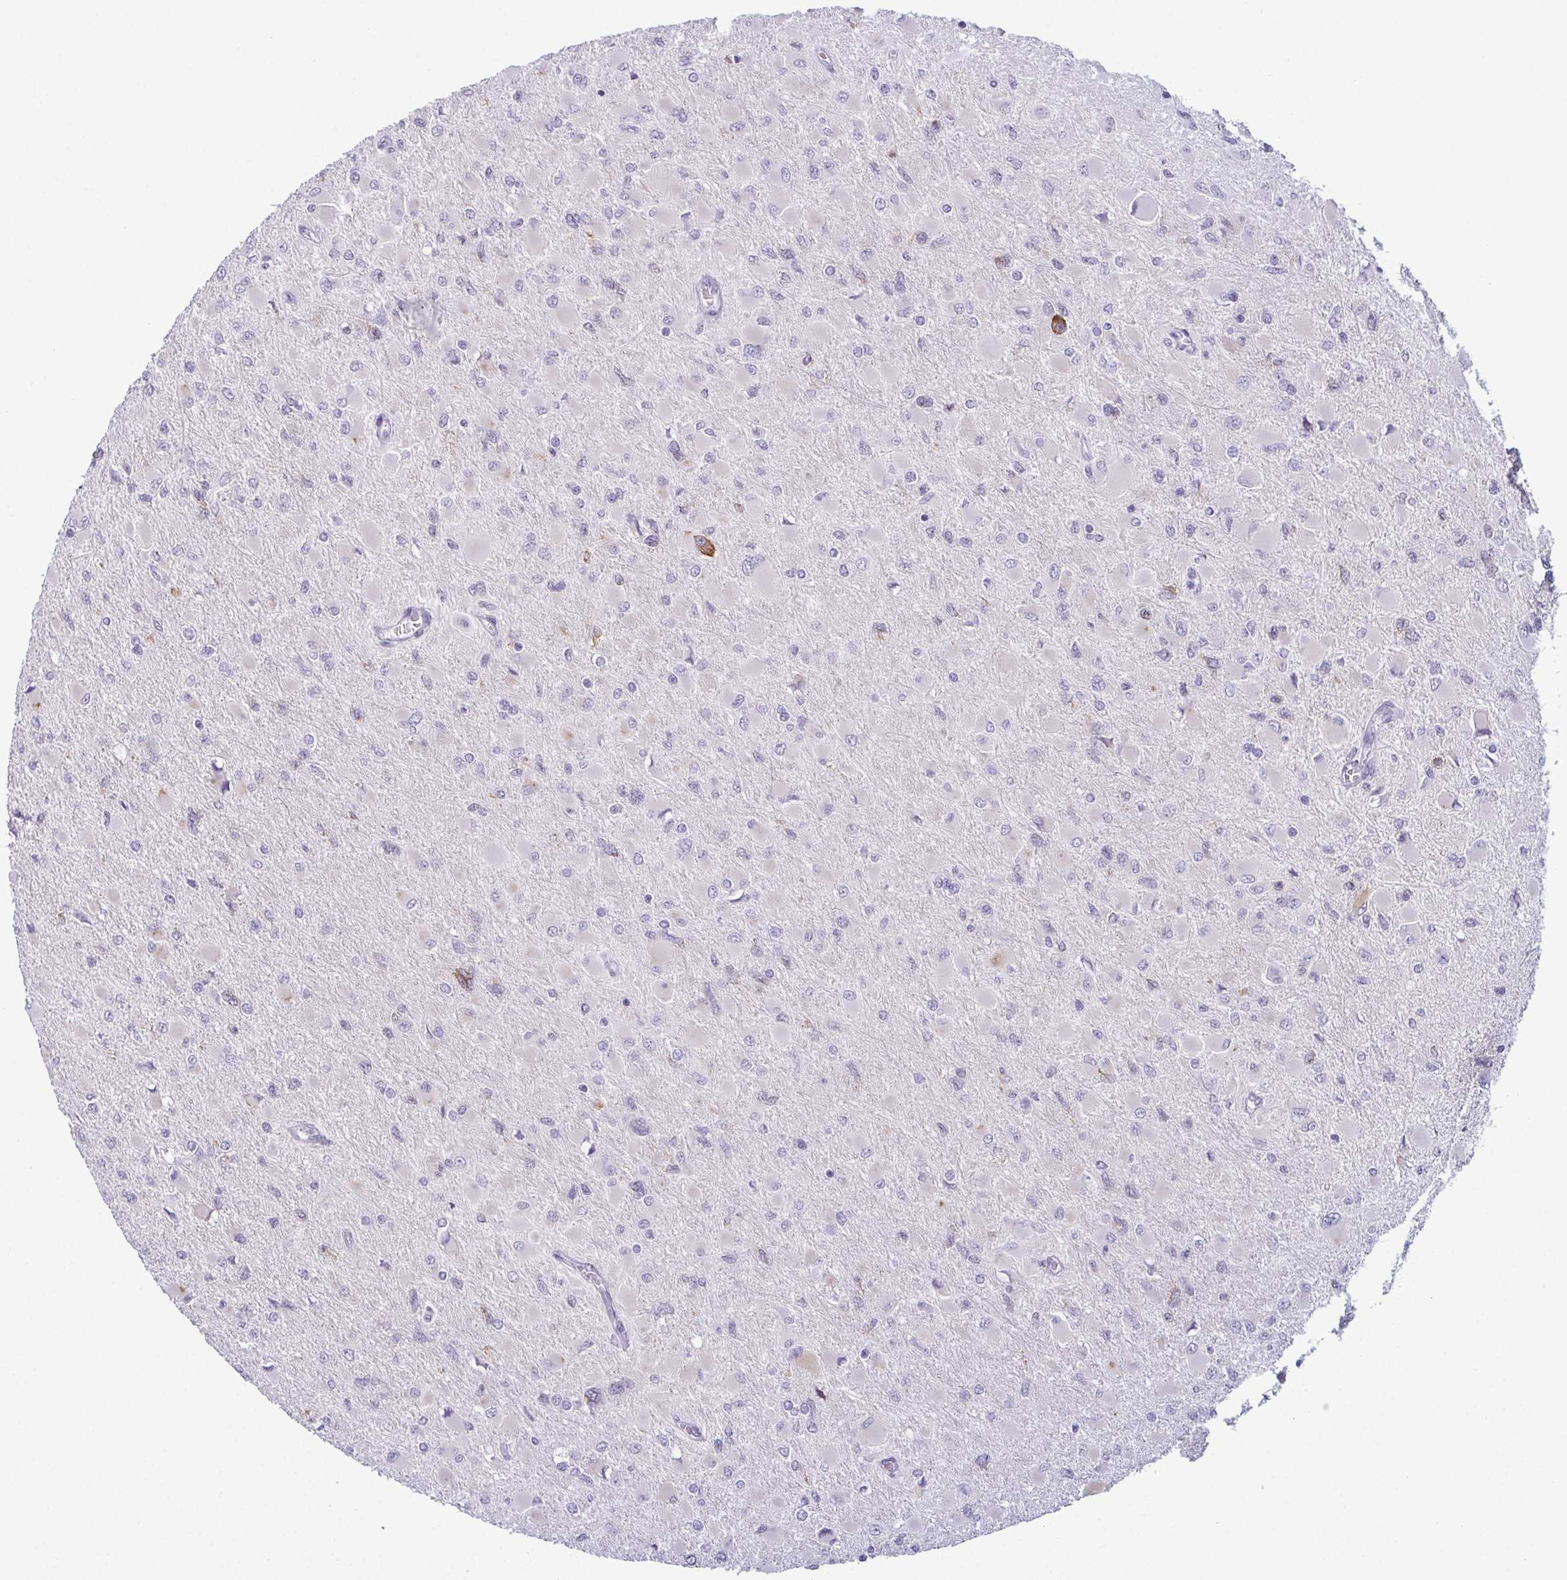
{"staining": {"intensity": "negative", "quantity": "none", "location": "none"}, "tissue": "glioma", "cell_type": "Tumor cells", "image_type": "cancer", "snomed": [{"axis": "morphology", "description": "Glioma, malignant, High grade"}, {"axis": "topography", "description": "Cerebral cortex"}], "caption": "Immunohistochemistry micrograph of human malignant high-grade glioma stained for a protein (brown), which displays no positivity in tumor cells.", "gene": "RBM7", "patient": {"sex": "female", "age": 36}}